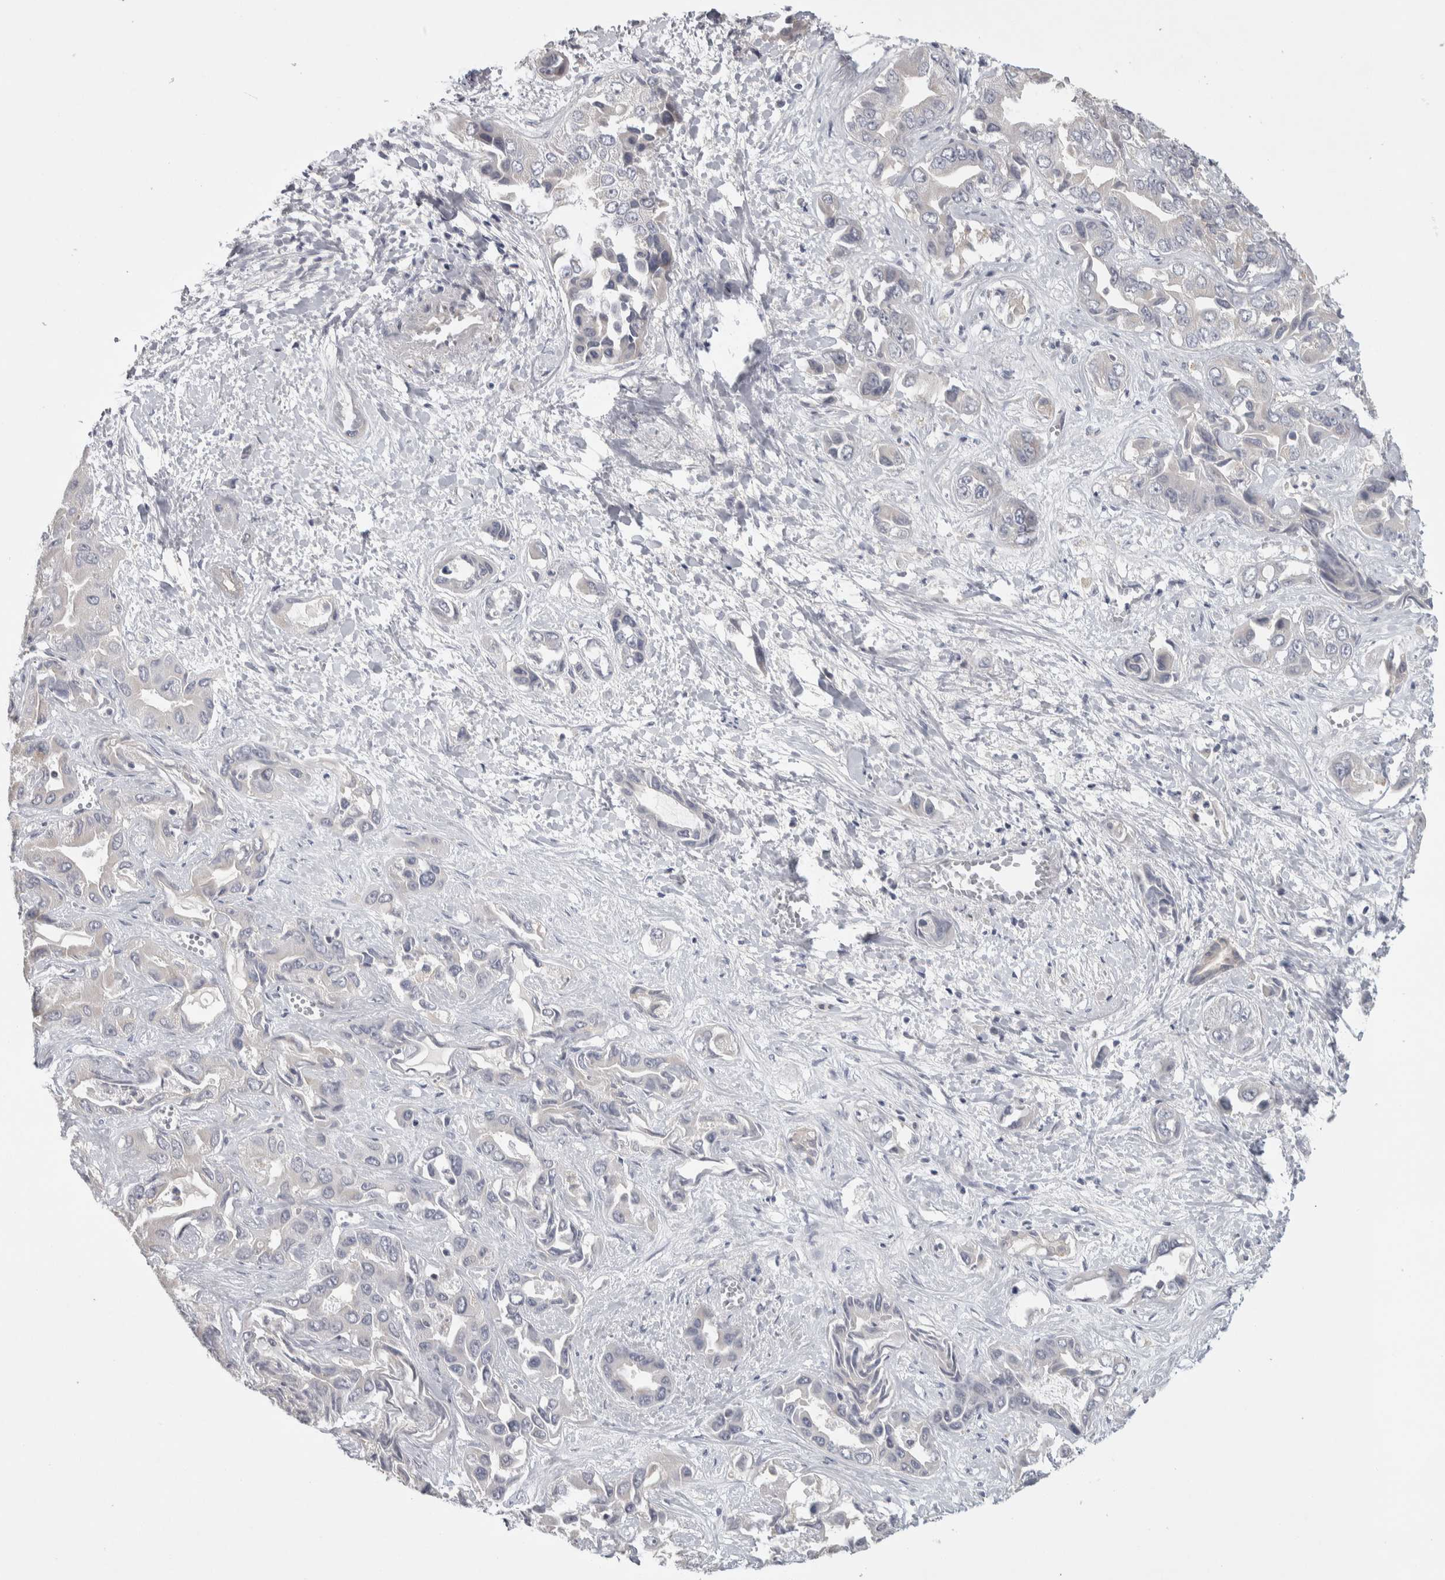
{"staining": {"intensity": "negative", "quantity": "none", "location": "none"}, "tissue": "liver cancer", "cell_type": "Tumor cells", "image_type": "cancer", "snomed": [{"axis": "morphology", "description": "Cholangiocarcinoma"}, {"axis": "topography", "description": "Liver"}], "caption": "DAB (3,3'-diaminobenzidine) immunohistochemical staining of human liver cholangiocarcinoma demonstrates no significant expression in tumor cells. (Brightfield microscopy of DAB immunohistochemistry at high magnification).", "gene": "NFKB2", "patient": {"sex": "female", "age": 52}}